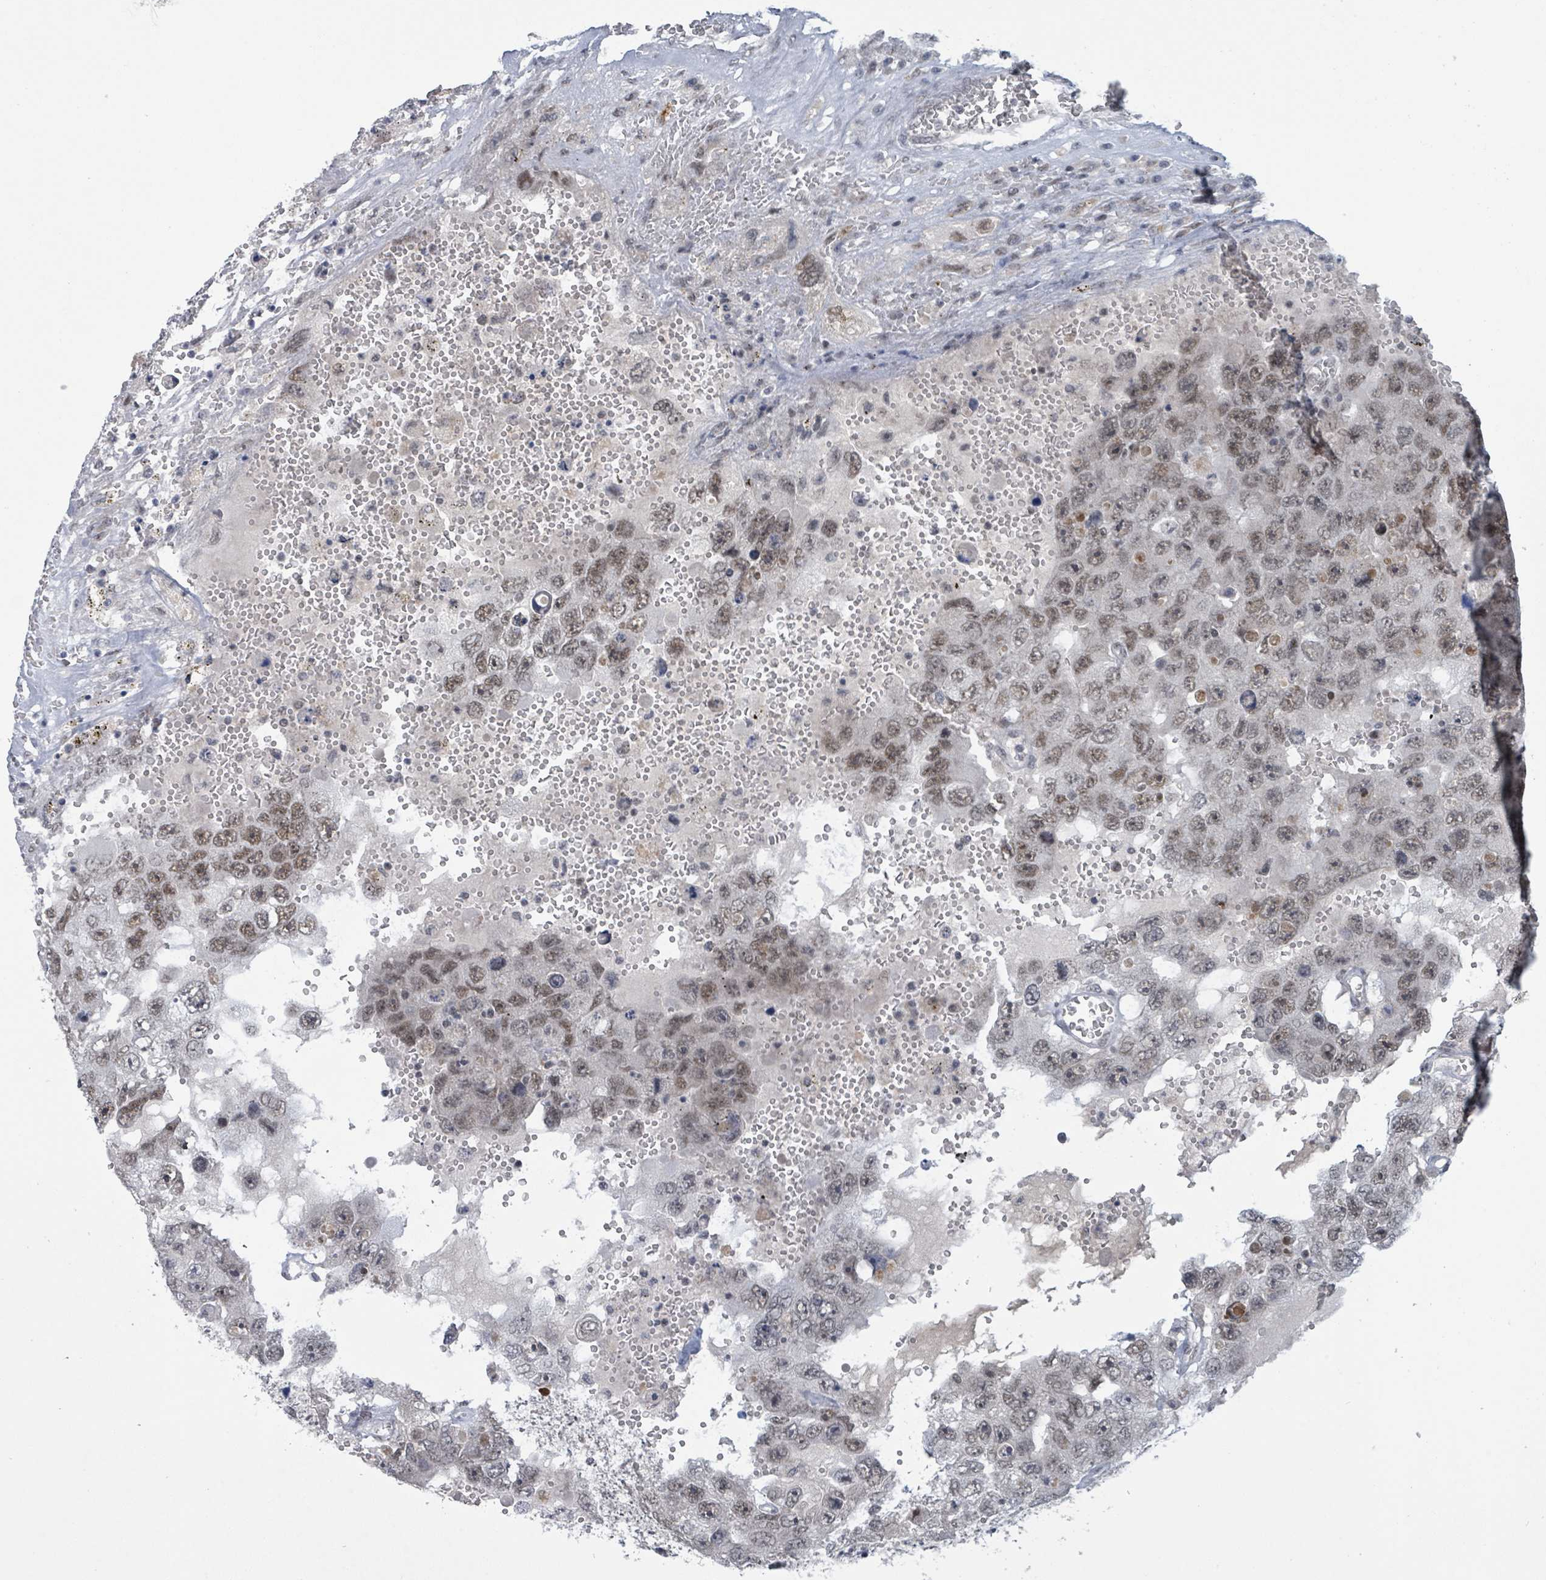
{"staining": {"intensity": "moderate", "quantity": "25%-75%", "location": "nuclear"}, "tissue": "testis cancer", "cell_type": "Tumor cells", "image_type": "cancer", "snomed": [{"axis": "morphology", "description": "Carcinoma, Embryonal, NOS"}, {"axis": "topography", "description": "Testis"}], "caption": "A brown stain labels moderate nuclear staining of a protein in embryonal carcinoma (testis) tumor cells. (Stains: DAB (3,3'-diaminobenzidine) in brown, nuclei in blue, Microscopy: brightfield microscopy at high magnification).", "gene": "BANP", "patient": {"sex": "male", "age": 26}}